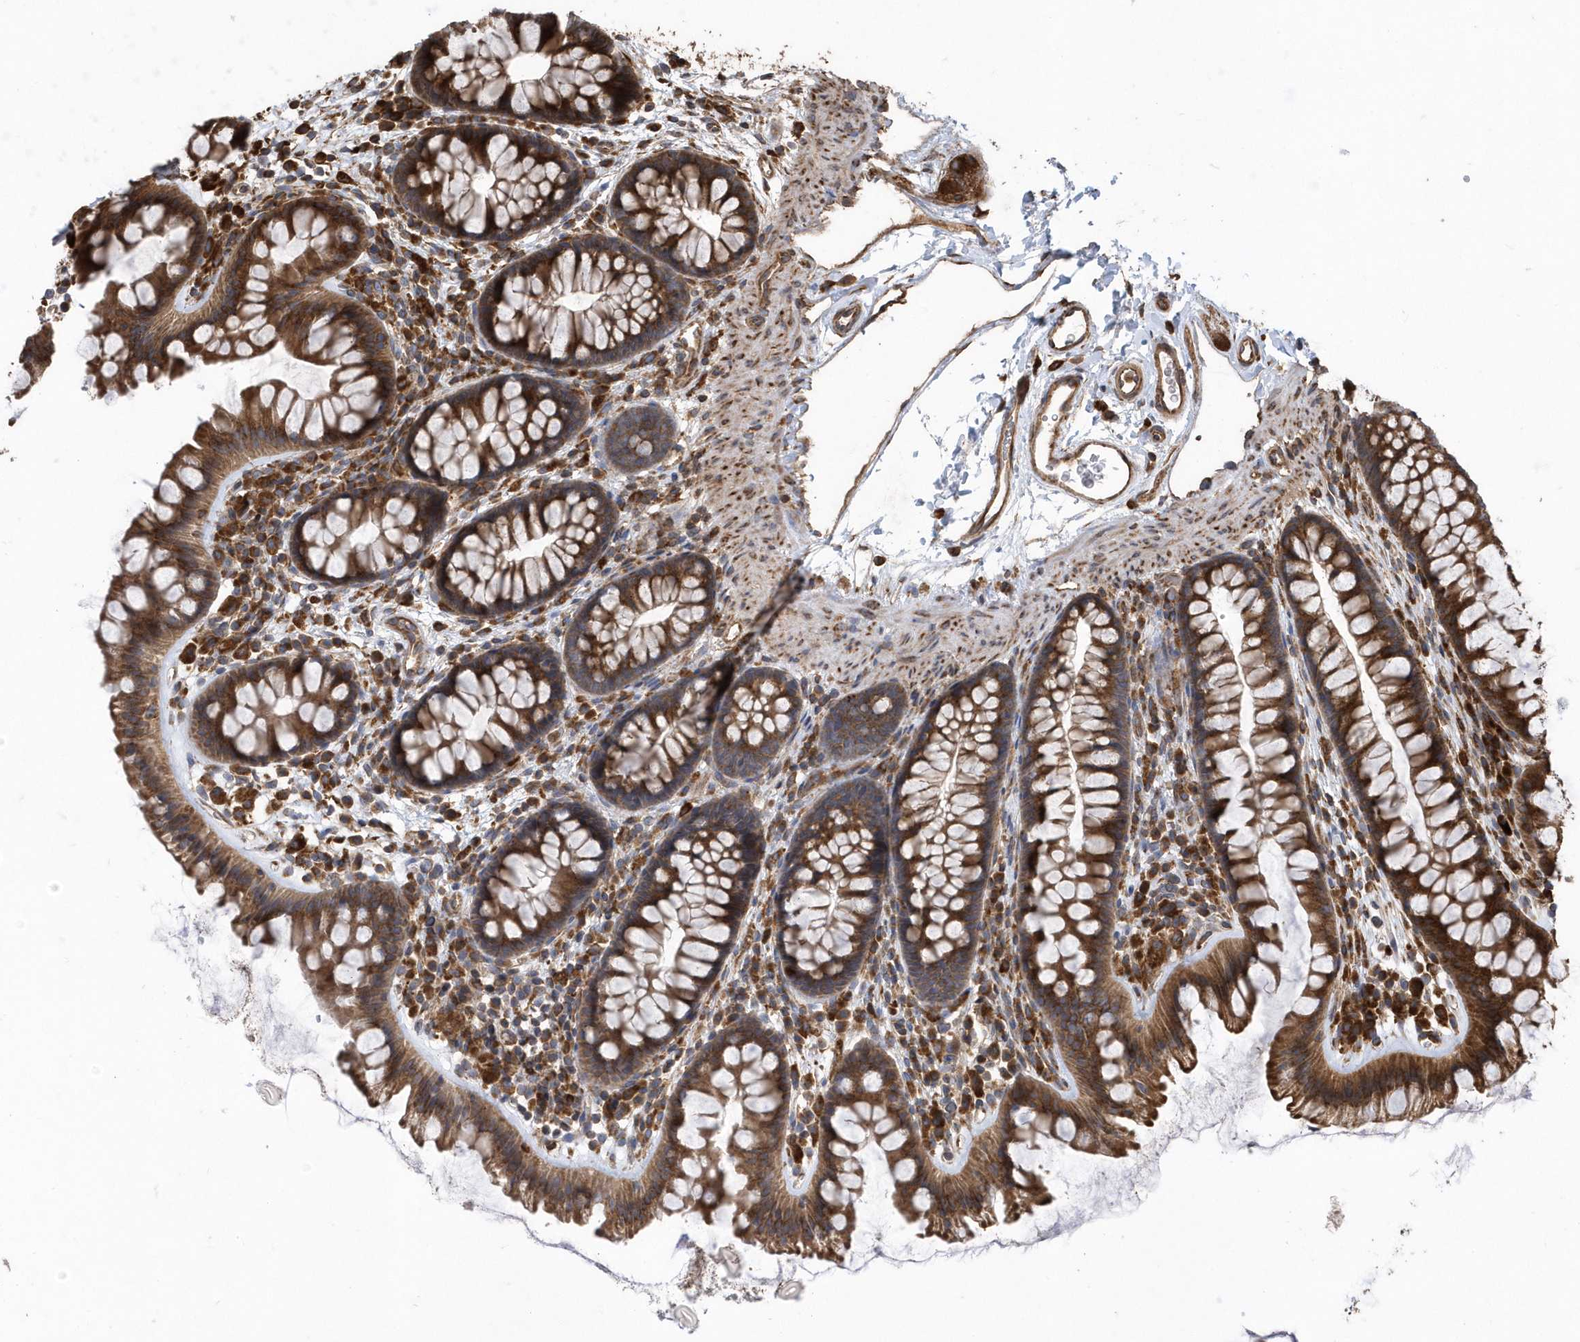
{"staining": {"intensity": "moderate", "quantity": ">75%", "location": "cytoplasmic/membranous"}, "tissue": "colon", "cell_type": "Endothelial cells", "image_type": "normal", "snomed": [{"axis": "morphology", "description": "Normal tissue, NOS"}, {"axis": "topography", "description": "Colon"}], "caption": "Moderate cytoplasmic/membranous expression is seen in approximately >75% of endothelial cells in benign colon. (DAB IHC with brightfield microscopy, high magnification).", "gene": "WASHC5", "patient": {"sex": "female", "age": 62}}